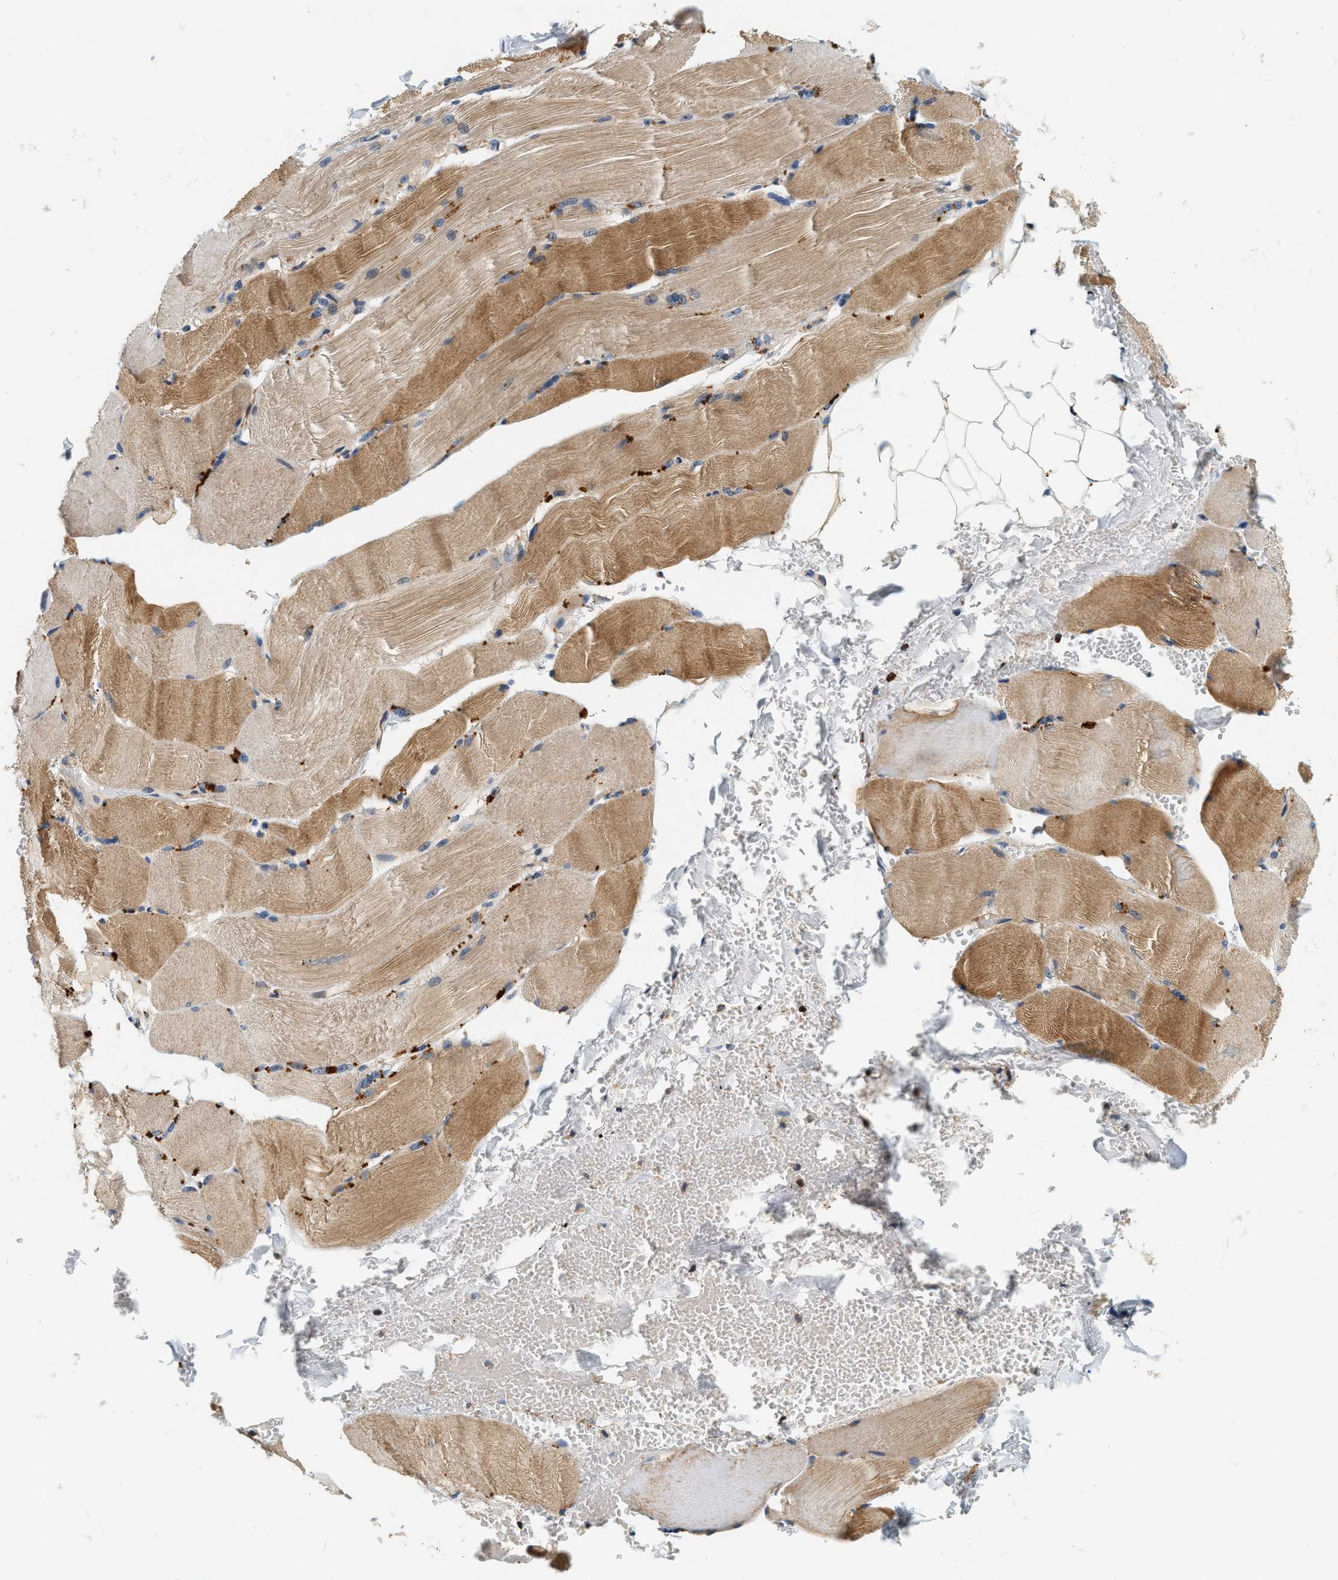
{"staining": {"intensity": "moderate", "quantity": ">75%", "location": "cytoplasmic/membranous"}, "tissue": "skeletal muscle", "cell_type": "Myocytes", "image_type": "normal", "snomed": [{"axis": "morphology", "description": "Normal tissue, NOS"}, {"axis": "topography", "description": "Skin"}, {"axis": "topography", "description": "Skeletal muscle"}], "caption": "Moderate cytoplasmic/membranous staining is identified in about >75% of myocytes in normal skeletal muscle.", "gene": "SAMD9", "patient": {"sex": "male", "age": 83}}